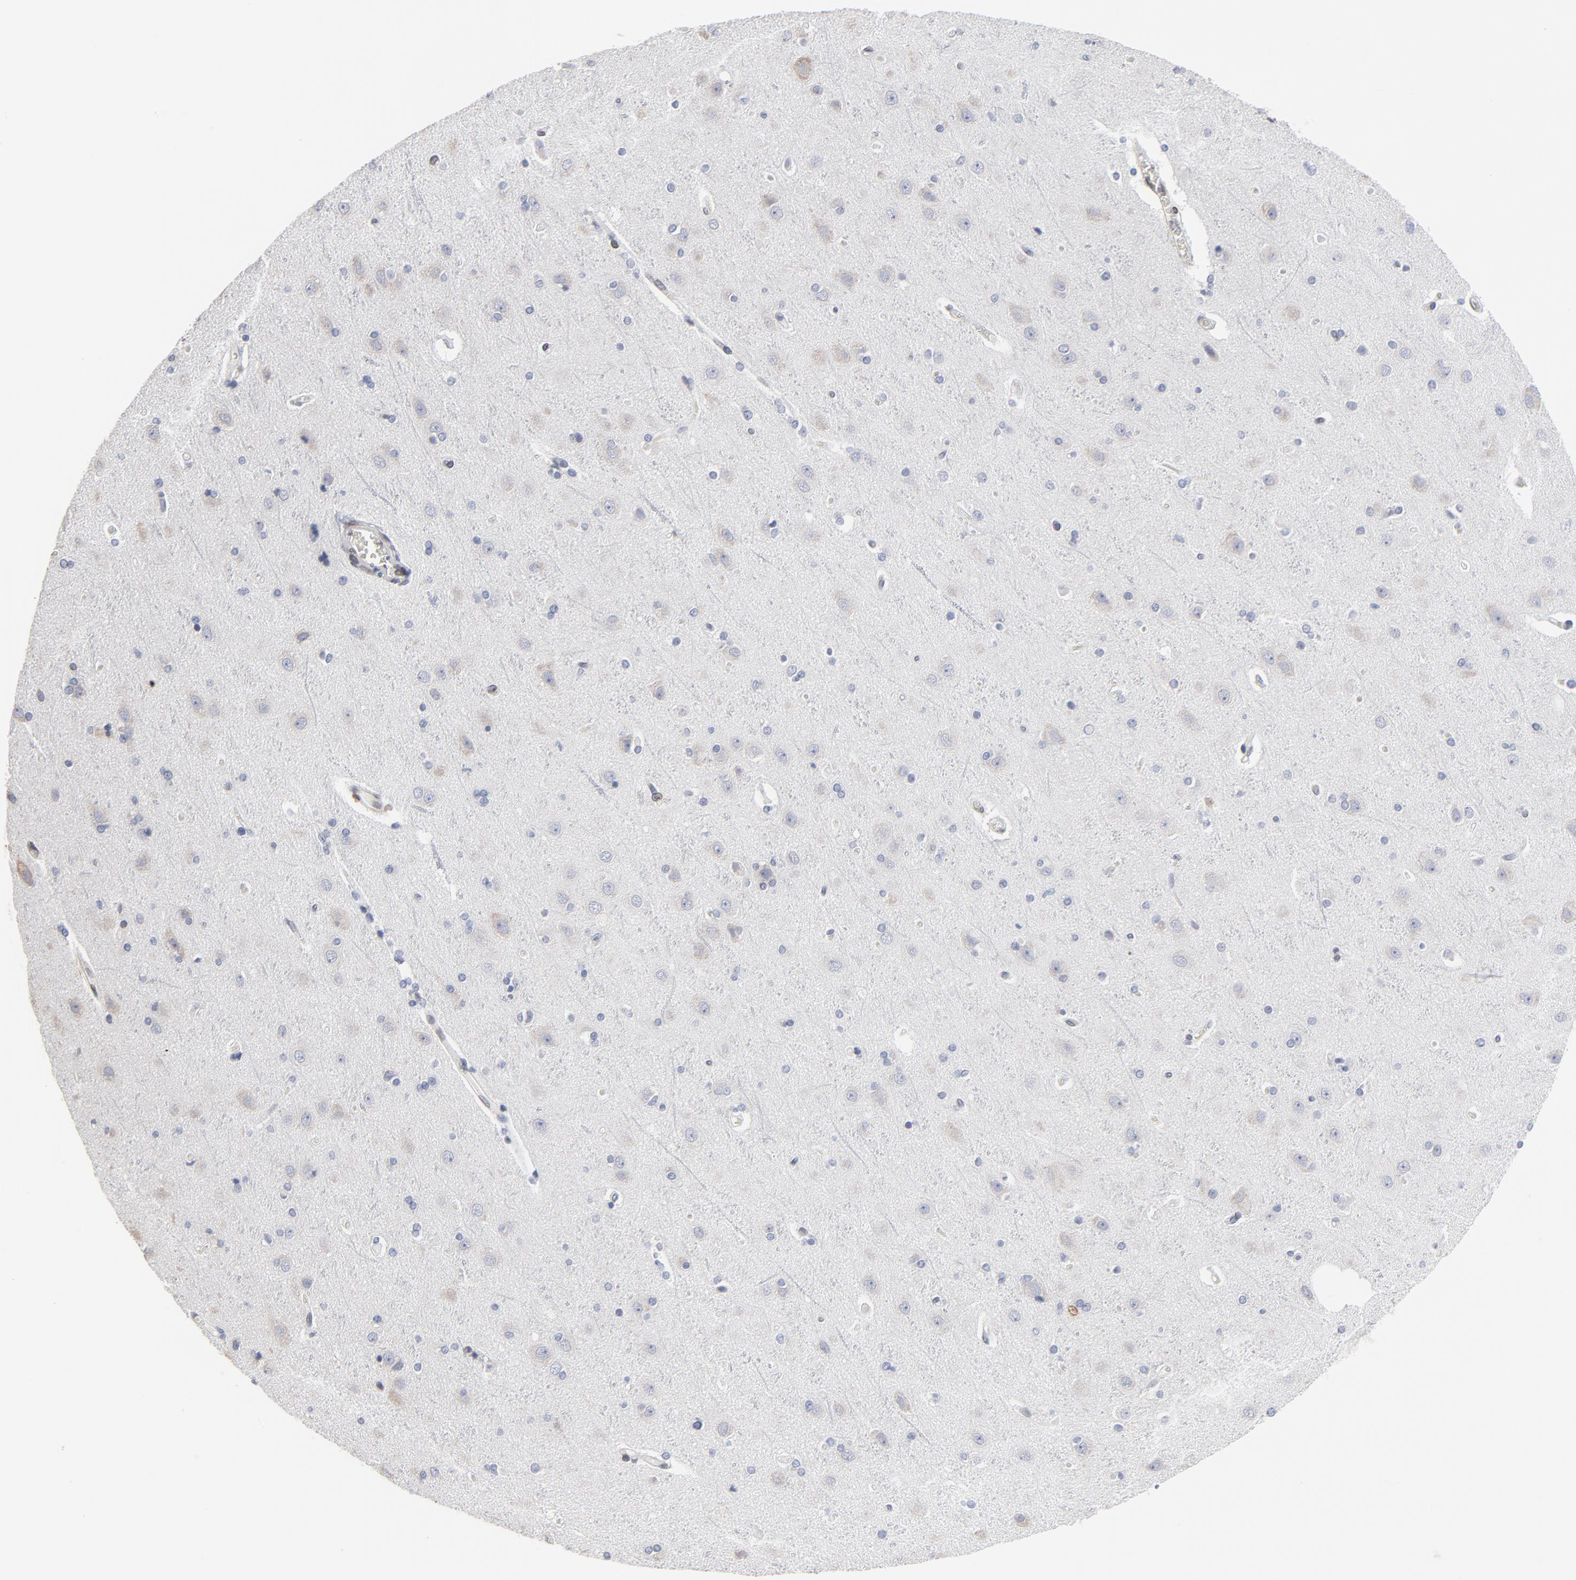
{"staining": {"intensity": "moderate", "quantity": "25%-75%", "location": "nuclear"}, "tissue": "cerebral cortex", "cell_type": "Endothelial cells", "image_type": "normal", "snomed": [{"axis": "morphology", "description": "Normal tissue, NOS"}, {"axis": "topography", "description": "Cerebral cortex"}], "caption": "A histopathology image of cerebral cortex stained for a protein demonstrates moderate nuclear brown staining in endothelial cells.", "gene": "SYNE2", "patient": {"sex": "female", "age": 54}}